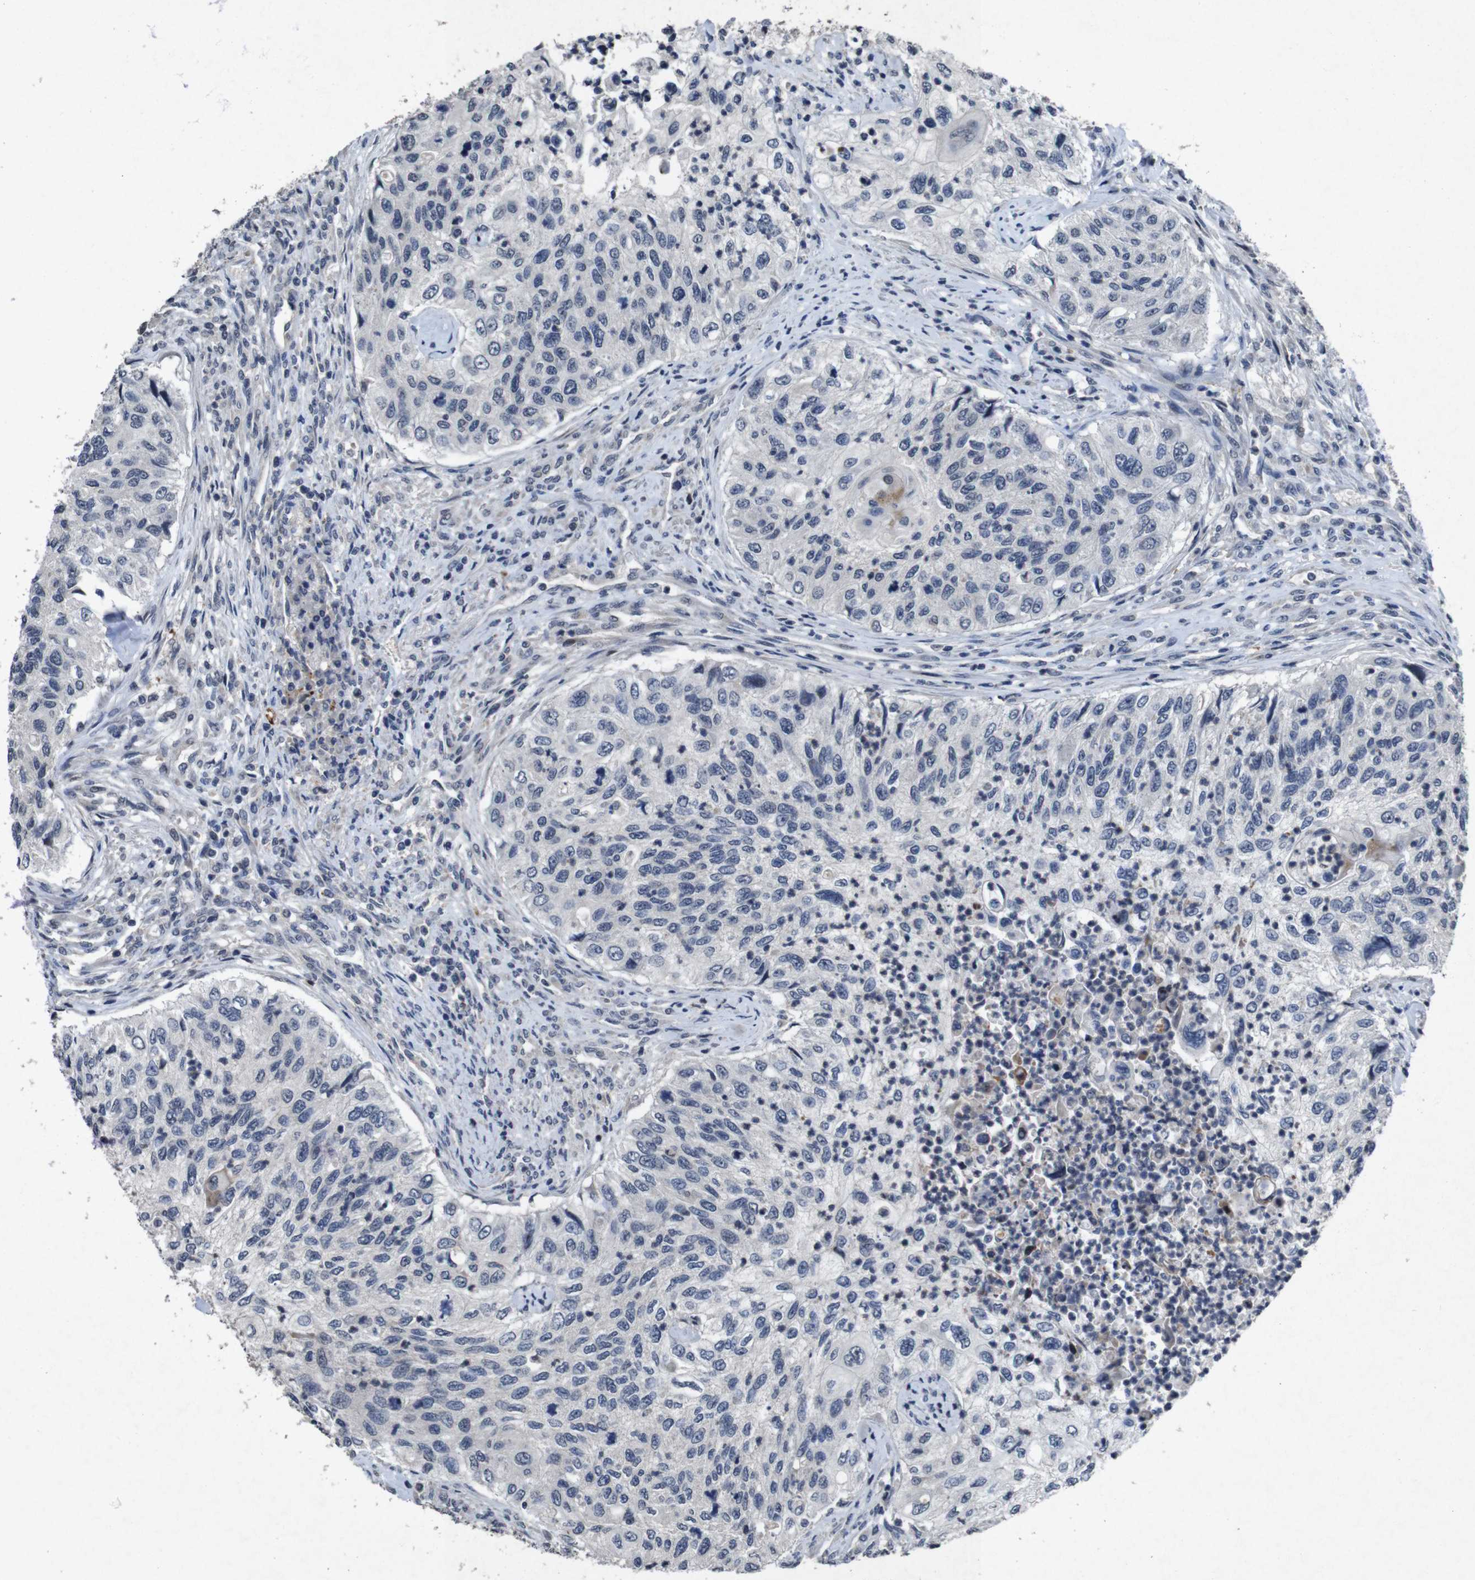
{"staining": {"intensity": "negative", "quantity": "none", "location": "none"}, "tissue": "urothelial cancer", "cell_type": "Tumor cells", "image_type": "cancer", "snomed": [{"axis": "morphology", "description": "Urothelial carcinoma, High grade"}, {"axis": "topography", "description": "Urinary bladder"}], "caption": "Tumor cells are negative for brown protein staining in urothelial cancer.", "gene": "AKT3", "patient": {"sex": "female", "age": 60}}